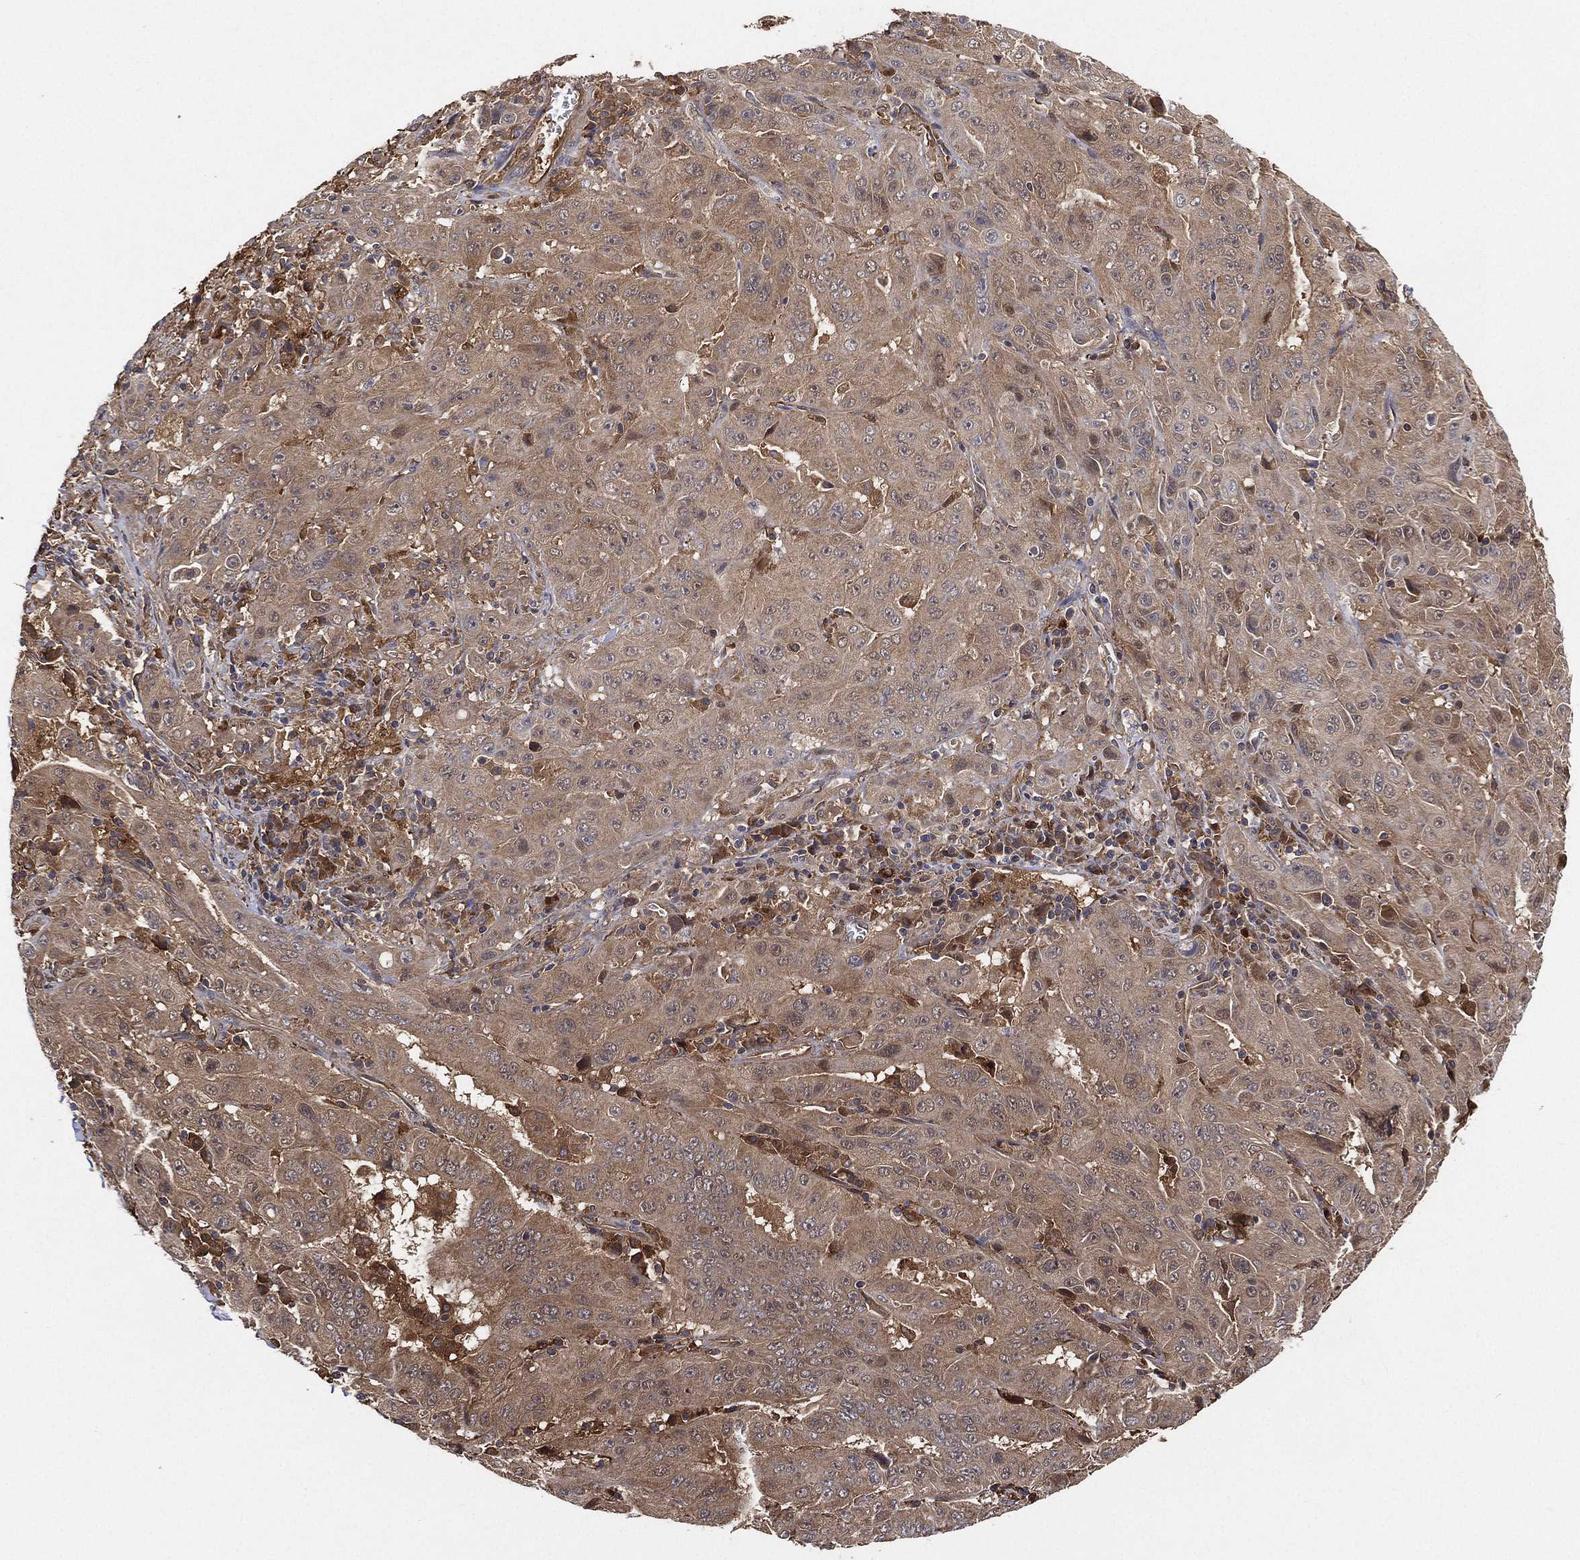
{"staining": {"intensity": "moderate", "quantity": ">75%", "location": "cytoplasmic/membranous"}, "tissue": "pancreatic cancer", "cell_type": "Tumor cells", "image_type": "cancer", "snomed": [{"axis": "morphology", "description": "Adenocarcinoma, NOS"}, {"axis": "topography", "description": "Pancreas"}], "caption": "A brown stain highlights moderate cytoplasmic/membranous positivity of a protein in human pancreatic adenocarcinoma tumor cells. (DAB = brown stain, brightfield microscopy at high magnification).", "gene": "PSMG4", "patient": {"sex": "male", "age": 63}}